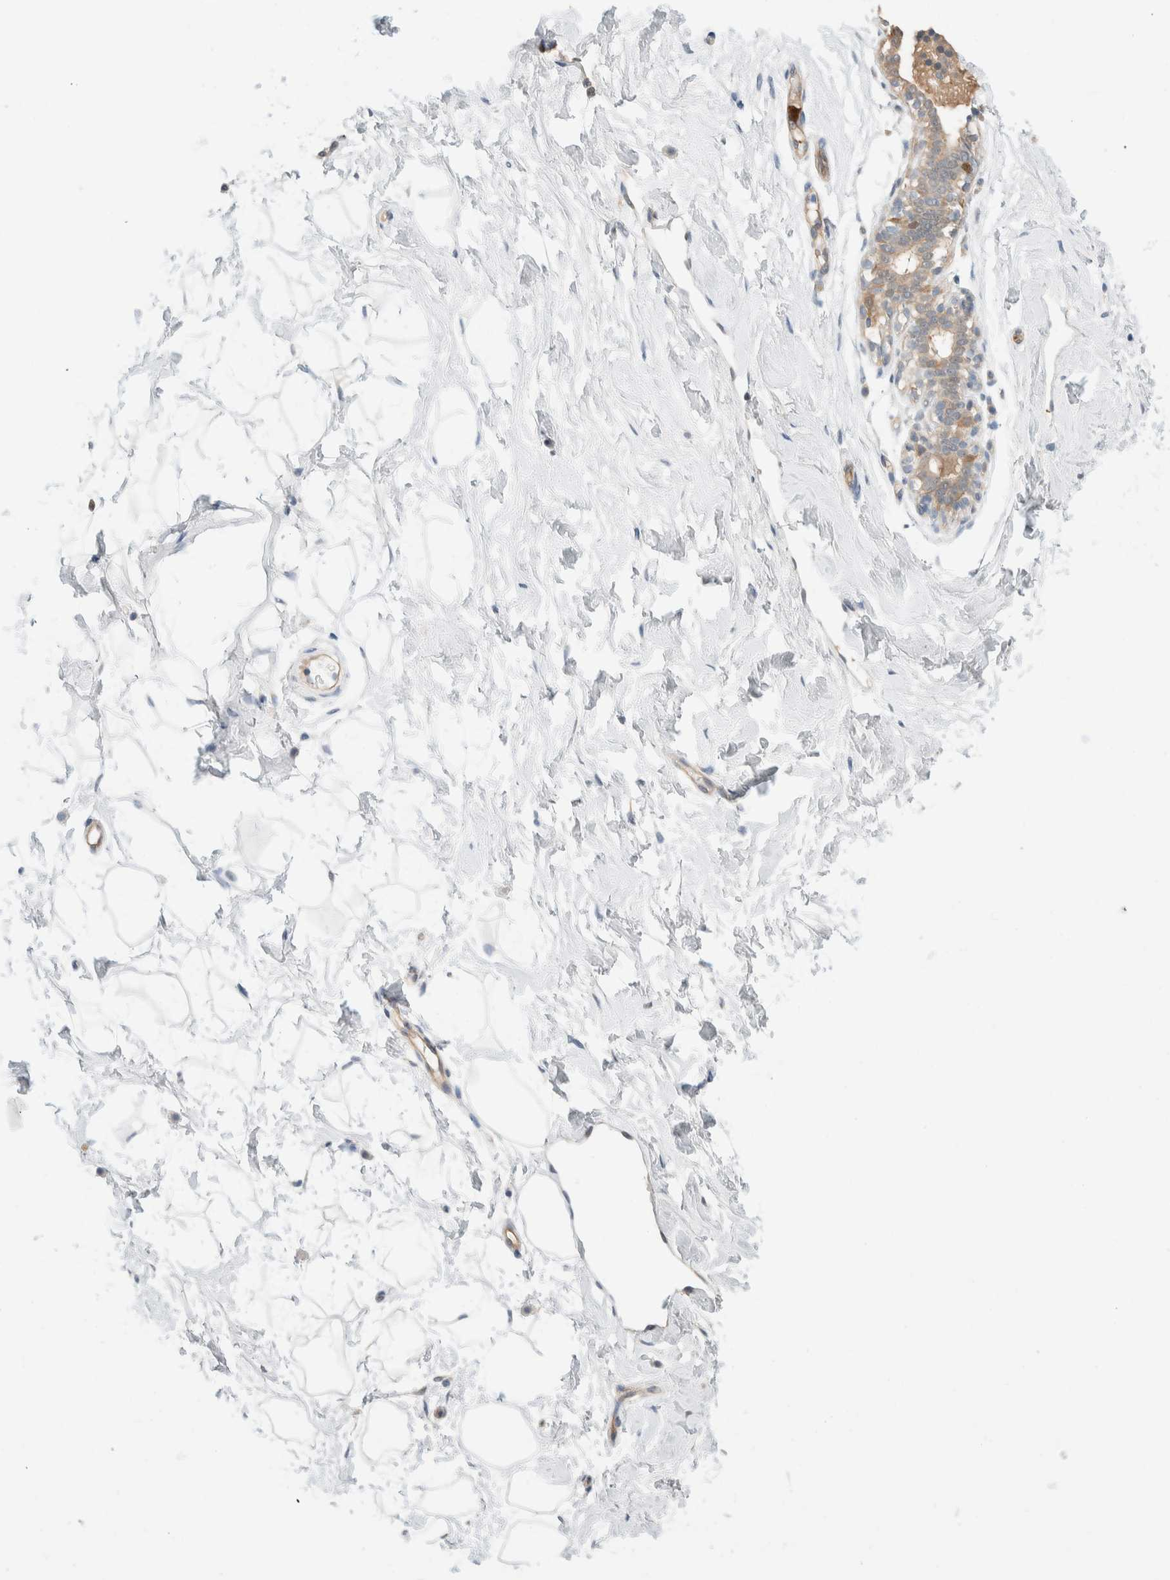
{"staining": {"intensity": "negative", "quantity": "none", "location": "none"}, "tissue": "breast", "cell_type": "Adipocytes", "image_type": "normal", "snomed": [{"axis": "morphology", "description": "Normal tissue, NOS"}, {"axis": "topography", "description": "Breast"}], "caption": "DAB (3,3'-diaminobenzidine) immunohistochemical staining of unremarkable breast reveals no significant expression in adipocytes.", "gene": "SETD4", "patient": {"sex": "female", "age": 23}}